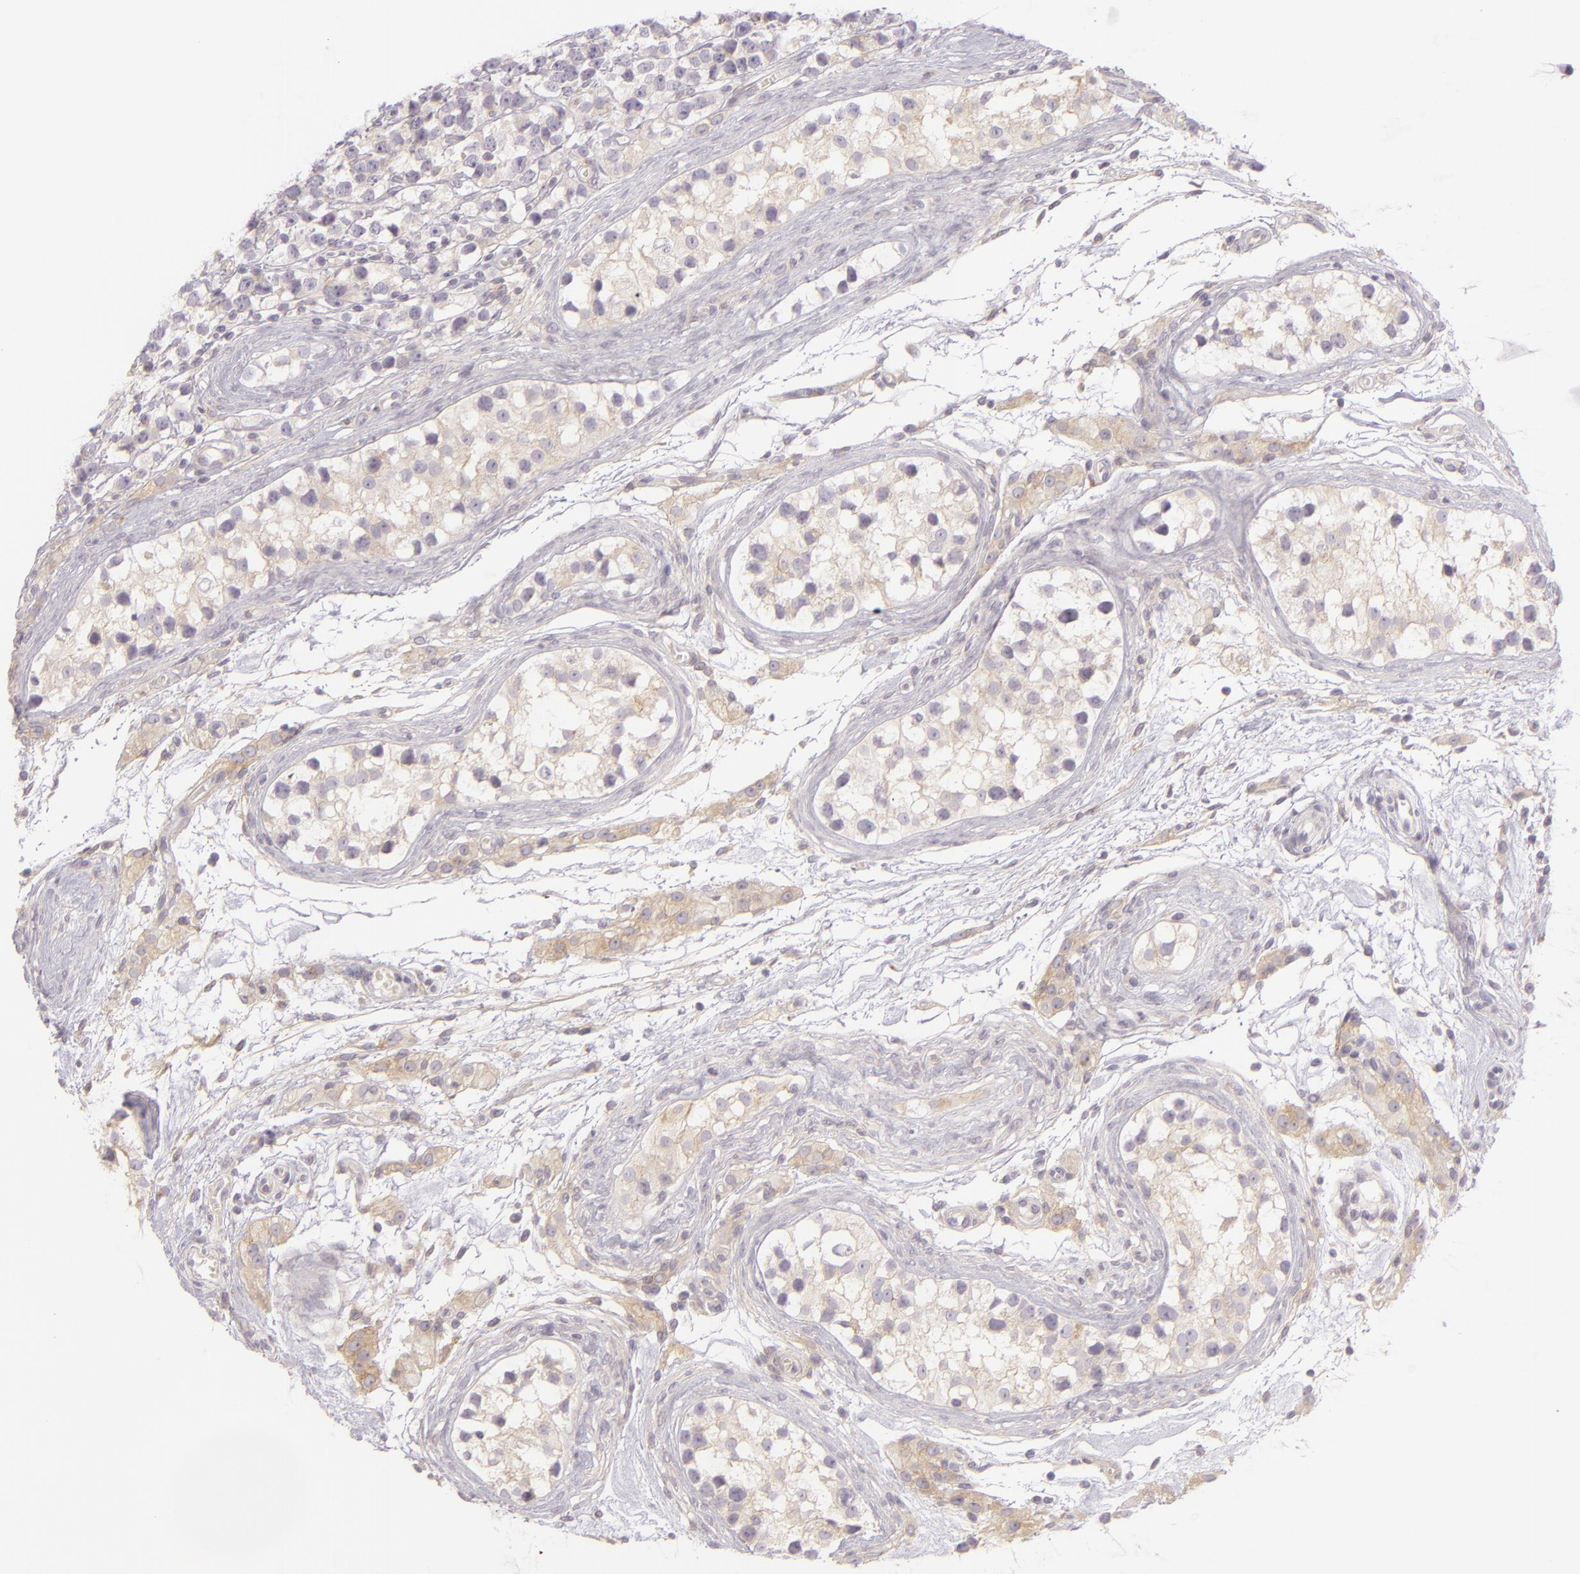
{"staining": {"intensity": "negative", "quantity": "none", "location": "none"}, "tissue": "testis cancer", "cell_type": "Tumor cells", "image_type": "cancer", "snomed": [{"axis": "morphology", "description": "Seminoma, NOS"}, {"axis": "topography", "description": "Testis"}], "caption": "Immunohistochemistry (IHC) histopathology image of neoplastic tissue: human testis seminoma stained with DAB shows no significant protein staining in tumor cells. Brightfield microscopy of IHC stained with DAB (3,3'-diaminobenzidine) (brown) and hematoxylin (blue), captured at high magnification.", "gene": "ZC3H7B", "patient": {"sex": "male", "age": 25}}